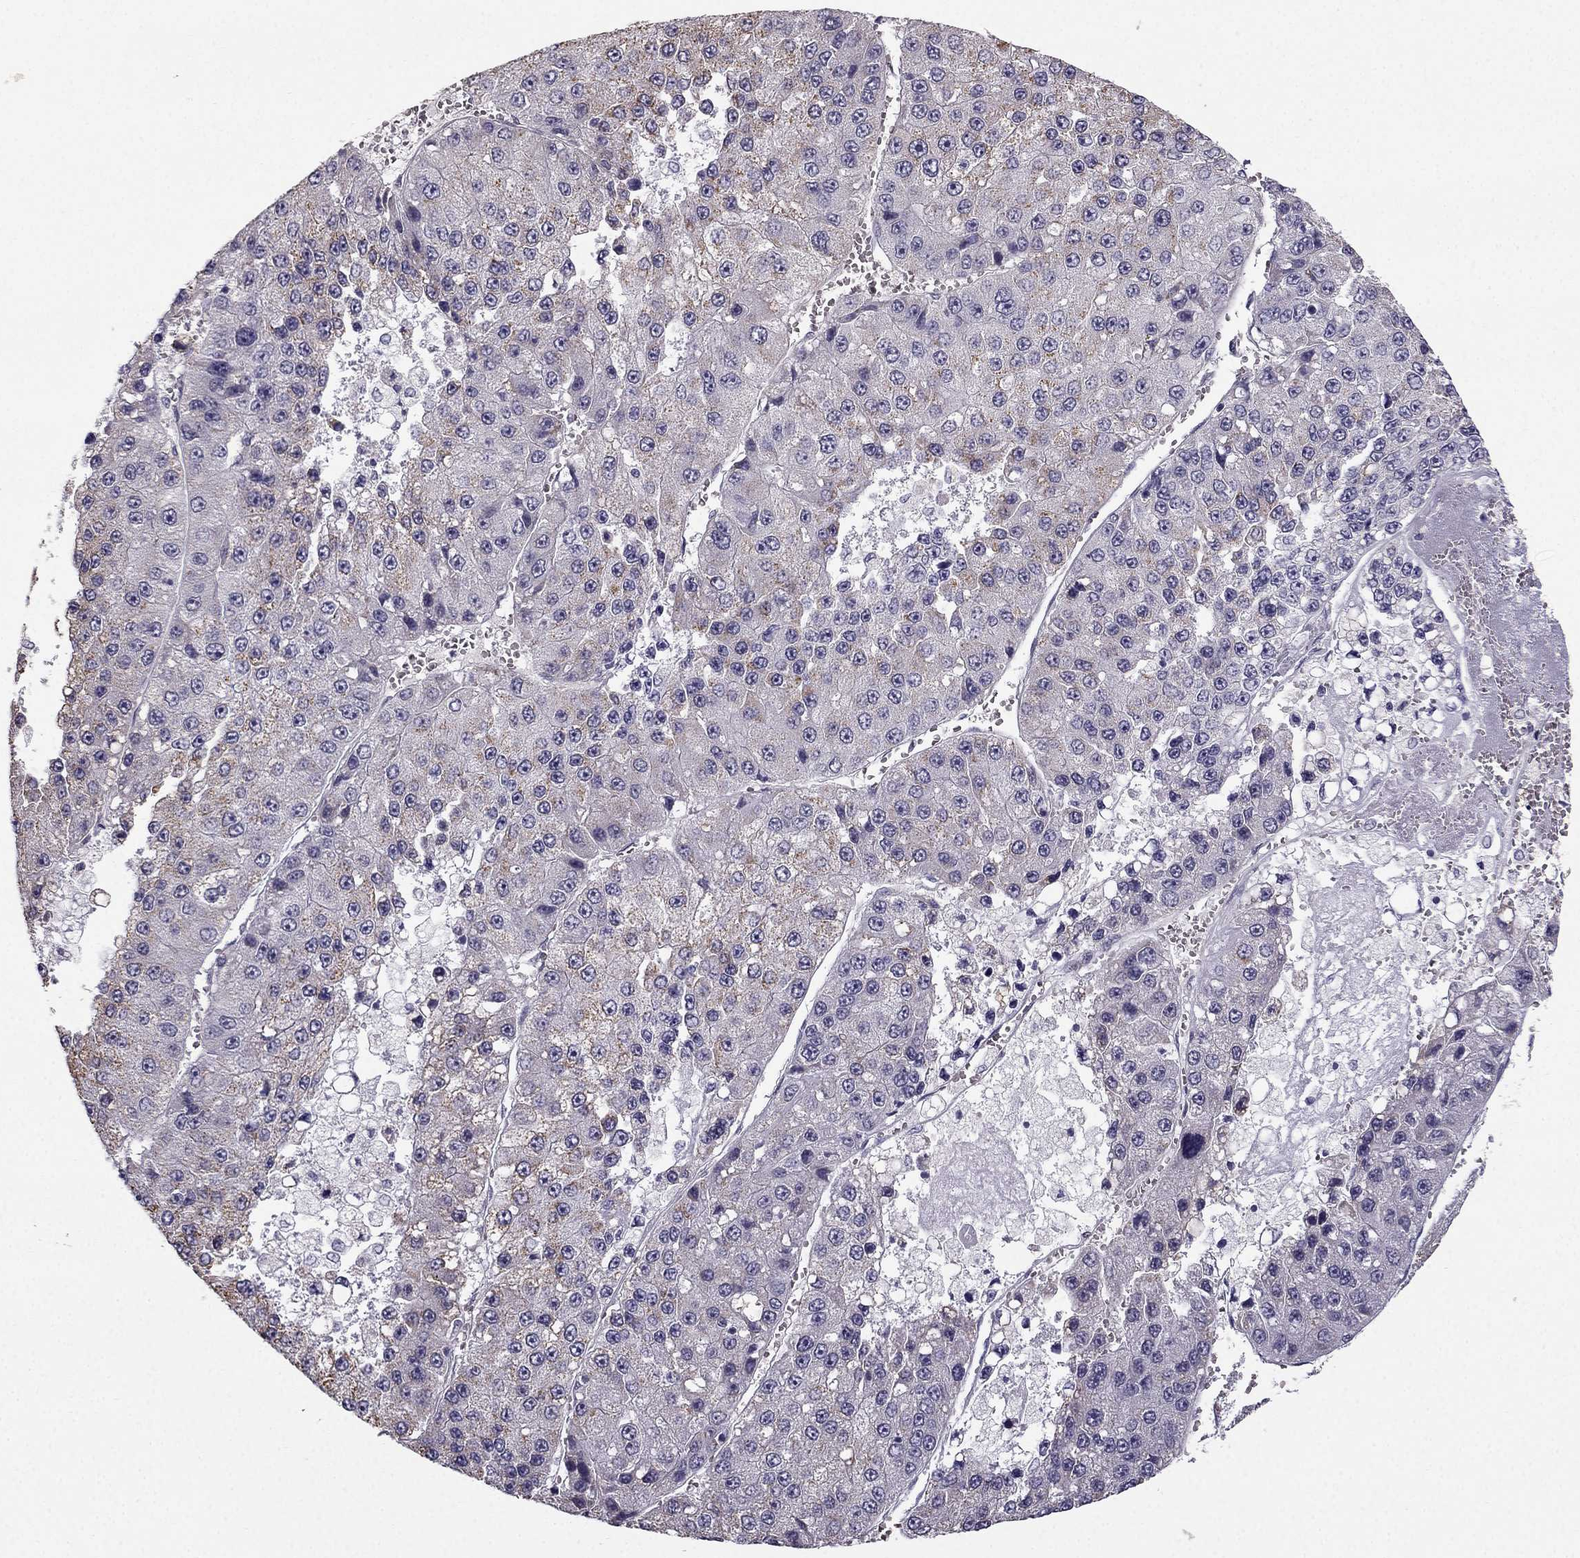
{"staining": {"intensity": "moderate", "quantity": "<25%", "location": "cytoplasmic/membranous"}, "tissue": "liver cancer", "cell_type": "Tumor cells", "image_type": "cancer", "snomed": [{"axis": "morphology", "description": "Carcinoma, Hepatocellular, NOS"}, {"axis": "topography", "description": "Liver"}], "caption": "Immunohistochemistry (IHC) (DAB) staining of human liver cancer (hepatocellular carcinoma) demonstrates moderate cytoplasmic/membranous protein positivity in about <25% of tumor cells.", "gene": "TSPYL5", "patient": {"sex": "female", "age": 73}}